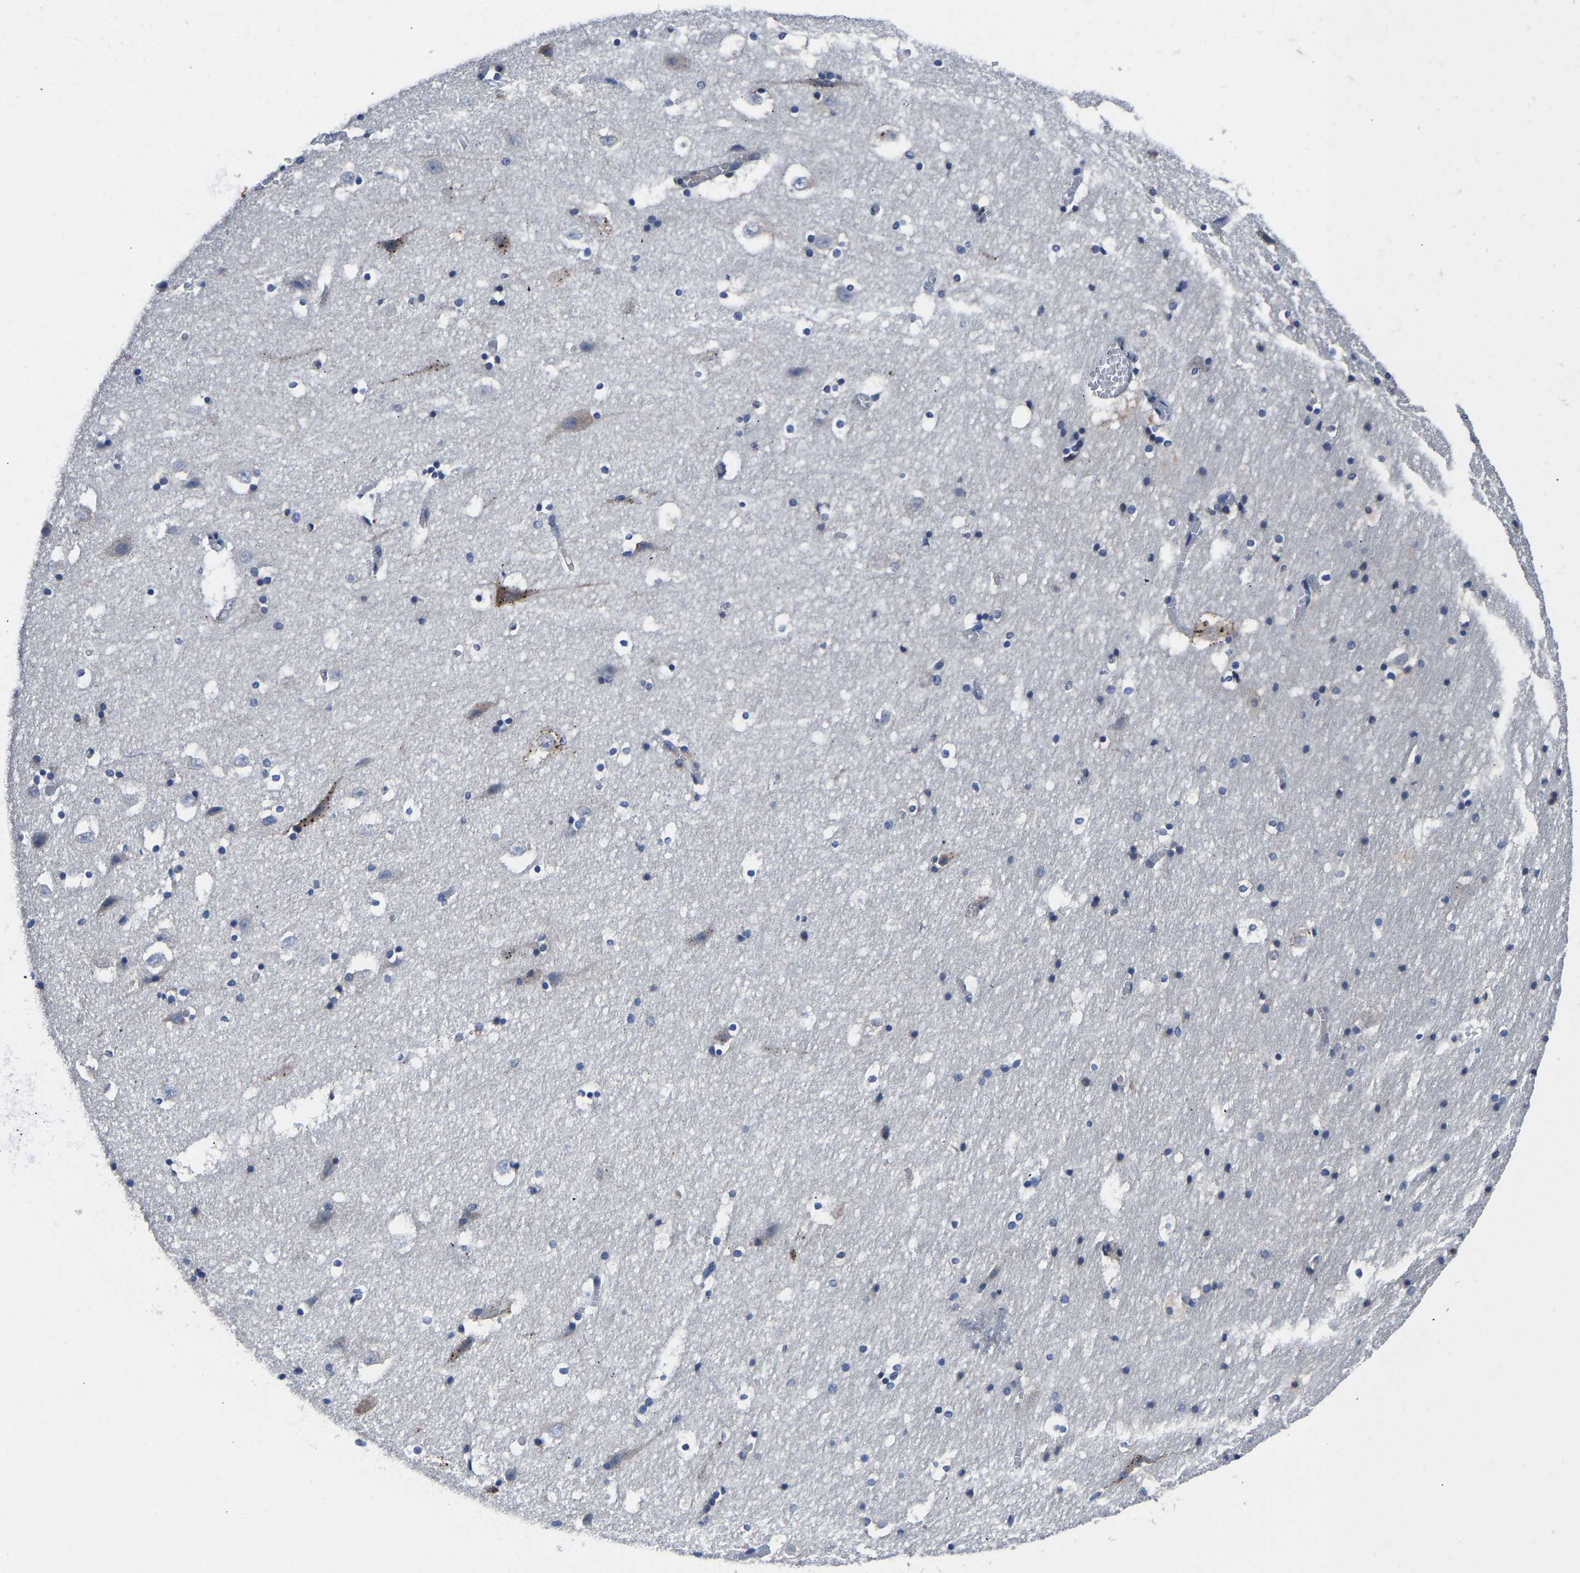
{"staining": {"intensity": "negative", "quantity": "none", "location": "none"}, "tissue": "hippocampus", "cell_type": "Glial cells", "image_type": "normal", "snomed": [{"axis": "morphology", "description": "Normal tissue, NOS"}, {"axis": "topography", "description": "Hippocampus"}], "caption": "Image shows no protein positivity in glial cells of unremarkable hippocampus. Nuclei are stained in blue.", "gene": "PRKAR1A", "patient": {"sex": "male", "age": 45}}